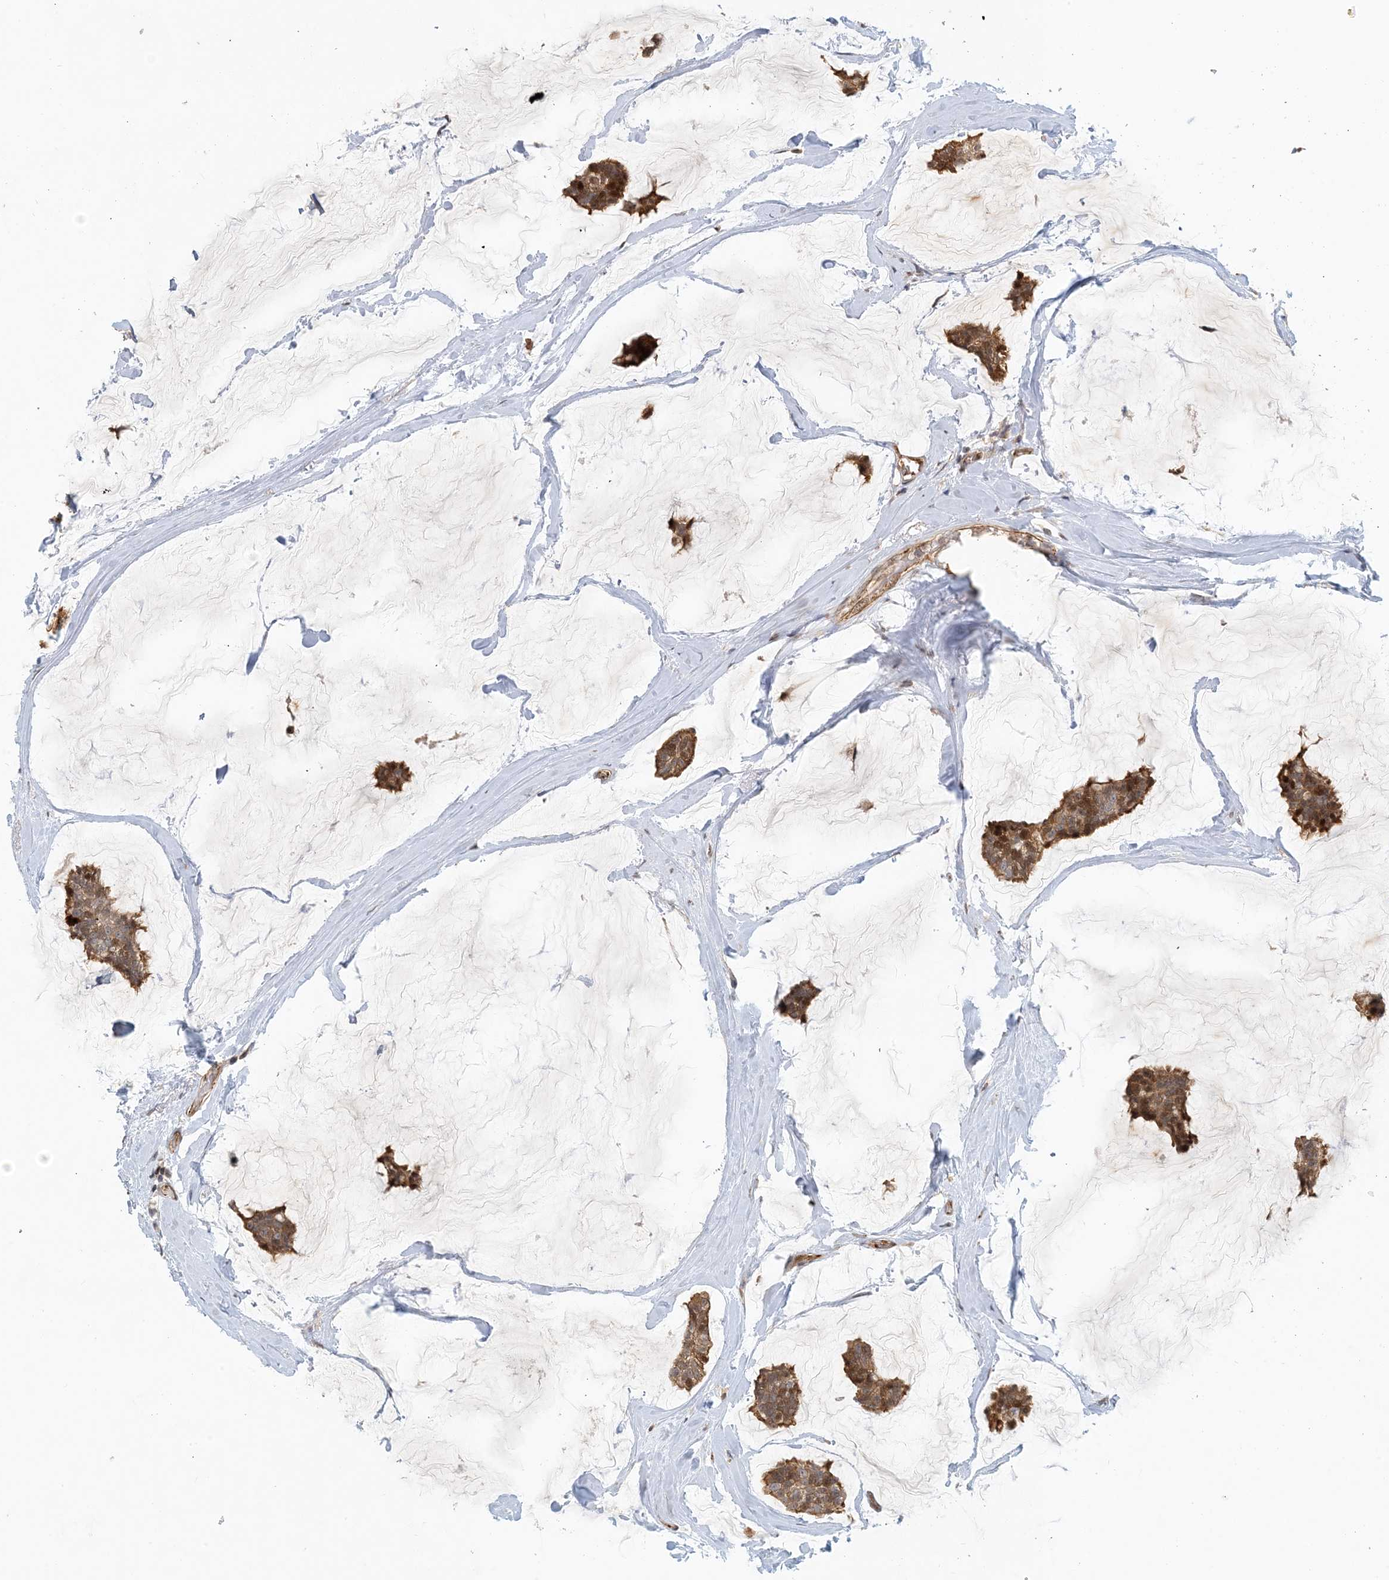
{"staining": {"intensity": "moderate", "quantity": ">75%", "location": "cytoplasmic/membranous"}, "tissue": "breast cancer", "cell_type": "Tumor cells", "image_type": "cancer", "snomed": [{"axis": "morphology", "description": "Duct carcinoma"}, {"axis": "topography", "description": "Breast"}], "caption": "Intraductal carcinoma (breast) stained for a protein (brown) exhibits moderate cytoplasmic/membranous positive positivity in about >75% of tumor cells.", "gene": "MAPKBP1", "patient": {"sex": "female", "age": 93}}